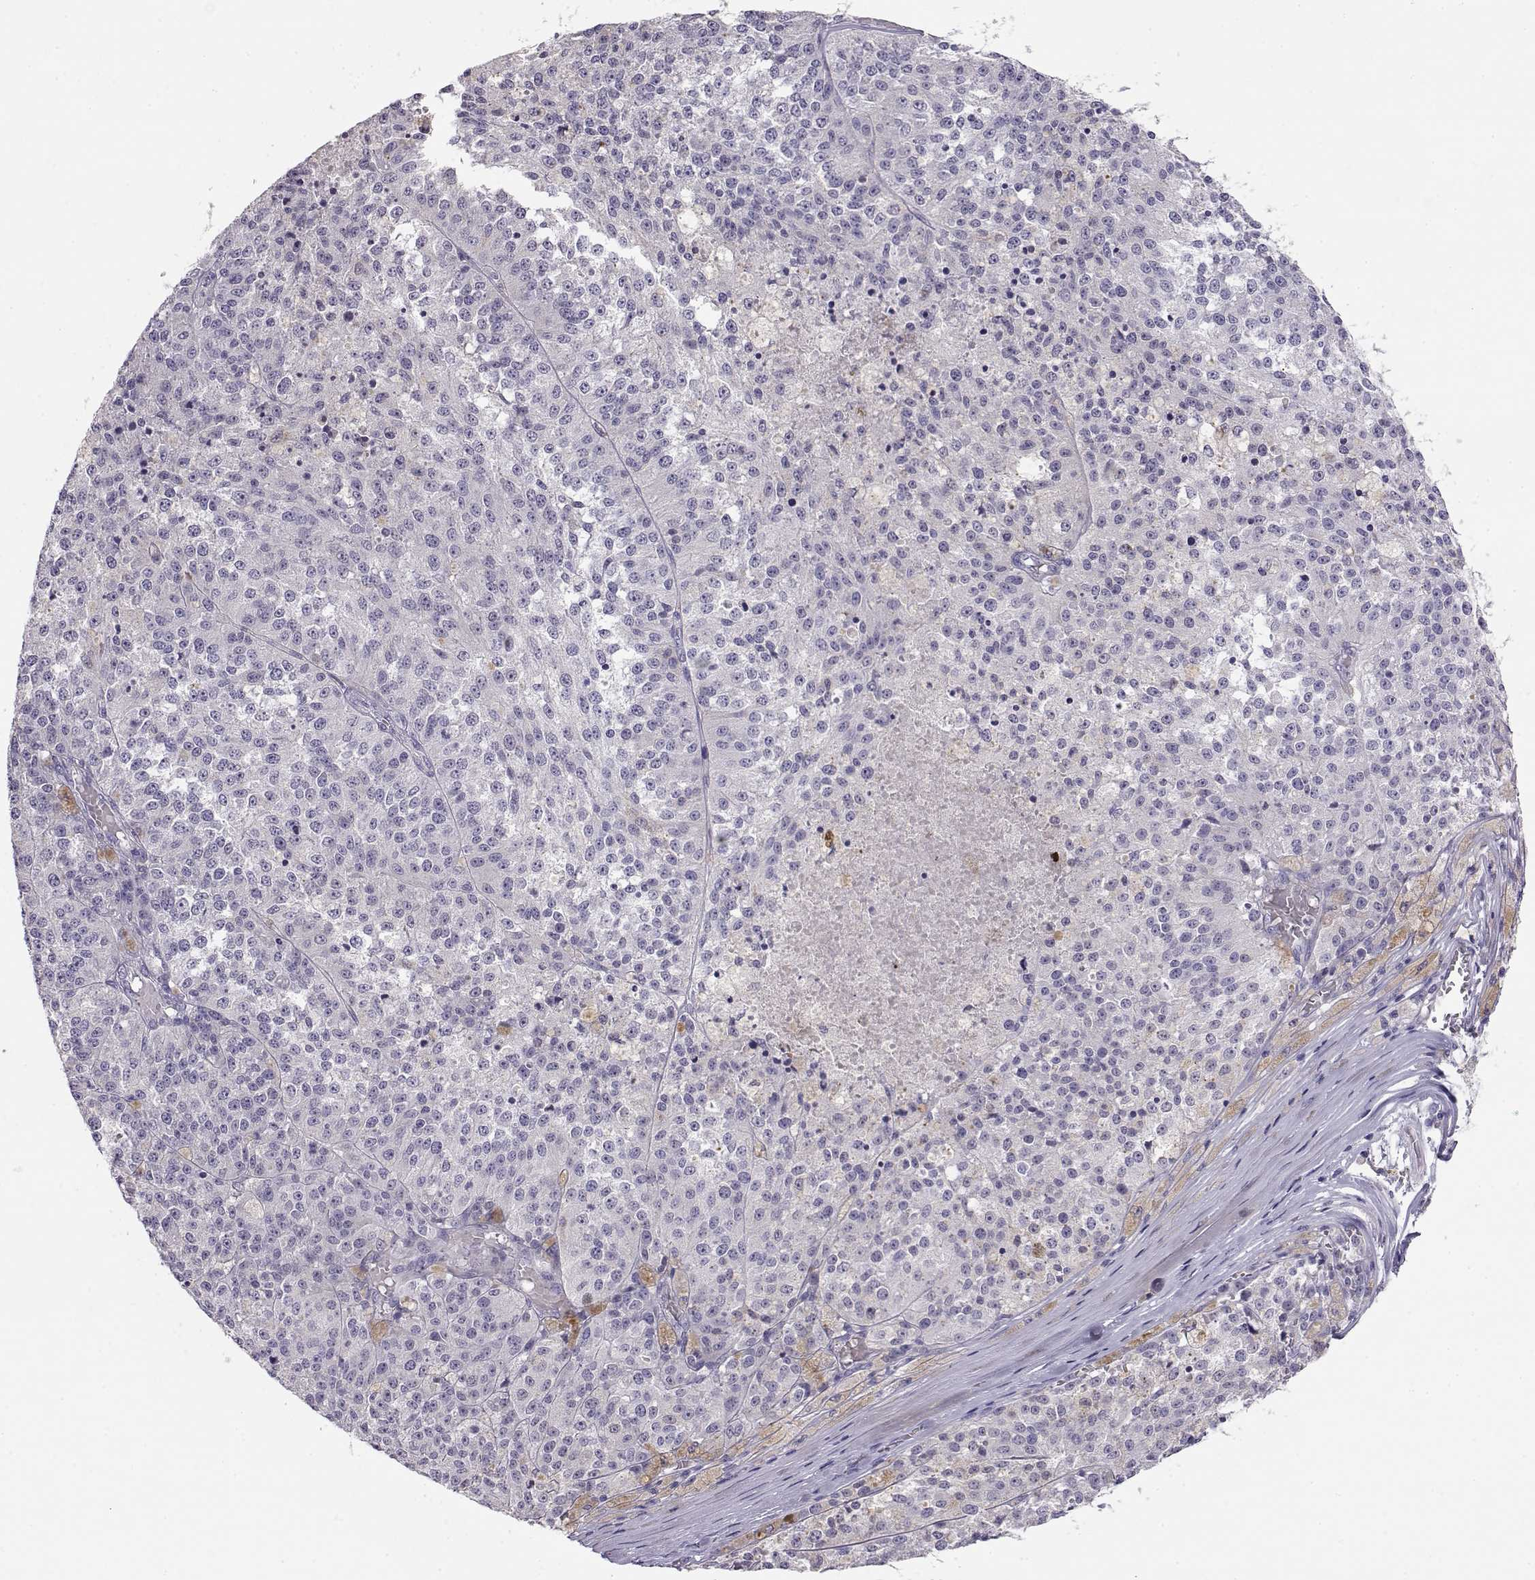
{"staining": {"intensity": "negative", "quantity": "none", "location": "none"}, "tissue": "melanoma", "cell_type": "Tumor cells", "image_type": "cancer", "snomed": [{"axis": "morphology", "description": "Malignant melanoma, Metastatic site"}, {"axis": "topography", "description": "Lymph node"}], "caption": "This is a histopathology image of IHC staining of malignant melanoma (metastatic site), which shows no expression in tumor cells. Brightfield microscopy of immunohistochemistry (IHC) stained with DAB (3,3'-diaminobenzidine) (brown) and hematoxylin (blue), captured at high magnification.", "gene": "ENDOU", "patient": {"sex": "female", "age": 64}}